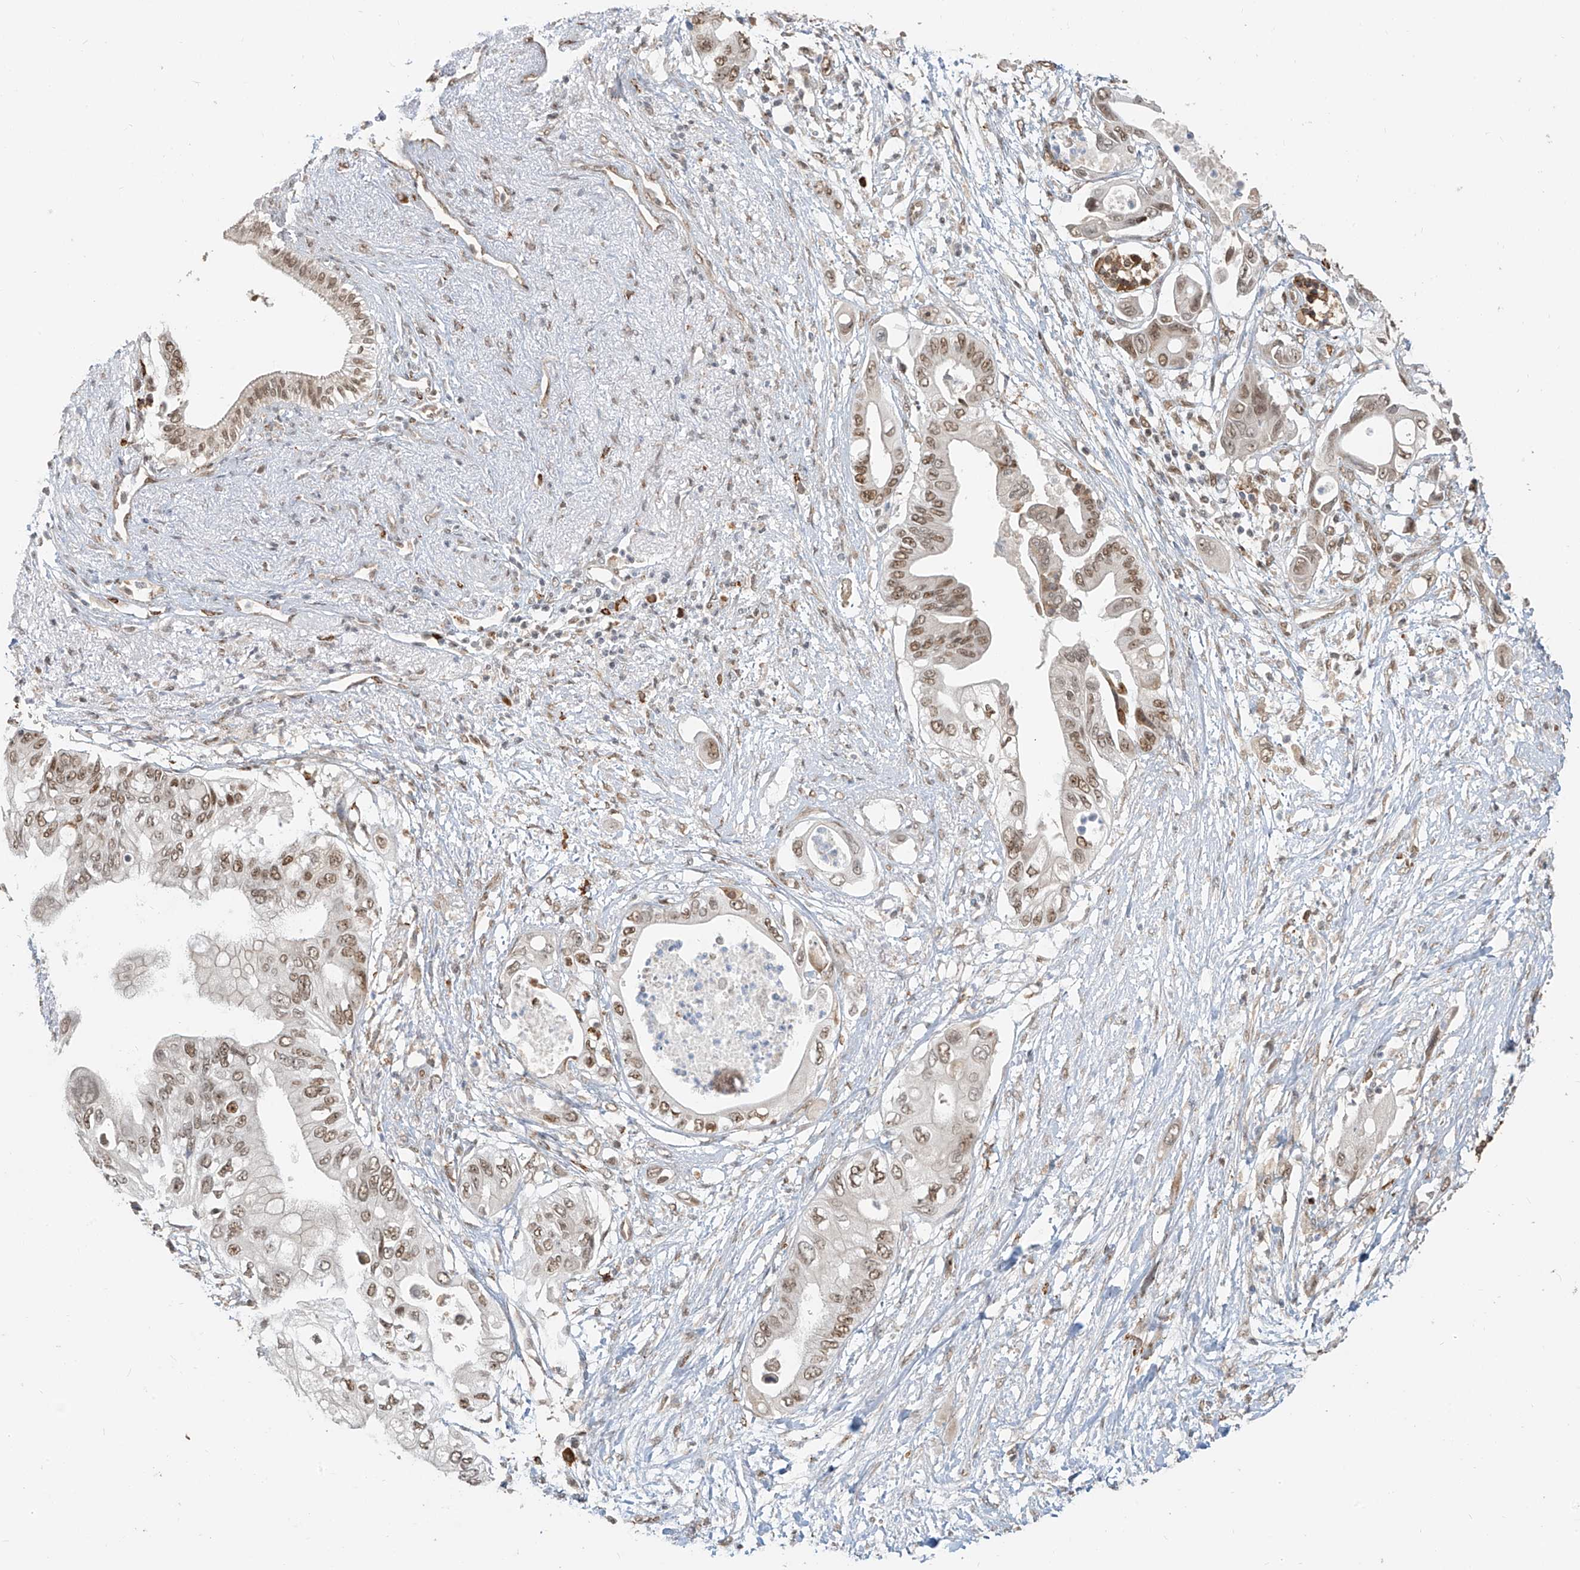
{"staining": {"intensity": "moderate", "quantity": ">75%", "location": "cytoplasmic/membranous,nuclear"}, "tissue": "pancreatic cancer", "cell_type": "Tumor cells", "image_type": "cancer", "snomed": [{"axis": "morphology", "description": "Adenocarcinoma, NOS"}, {"axis": "topography", "description": "Pancreas"}], "caption": "Pancreatic cancer (adenocarcinoma) stained for a protein (brown) displays moderate cytoplasmic/membranous and nuclear positive expression in approximately >75% of tumor cells.", "gene": "ZMYM2", "patient": {"sex": "male", "age": 66}}